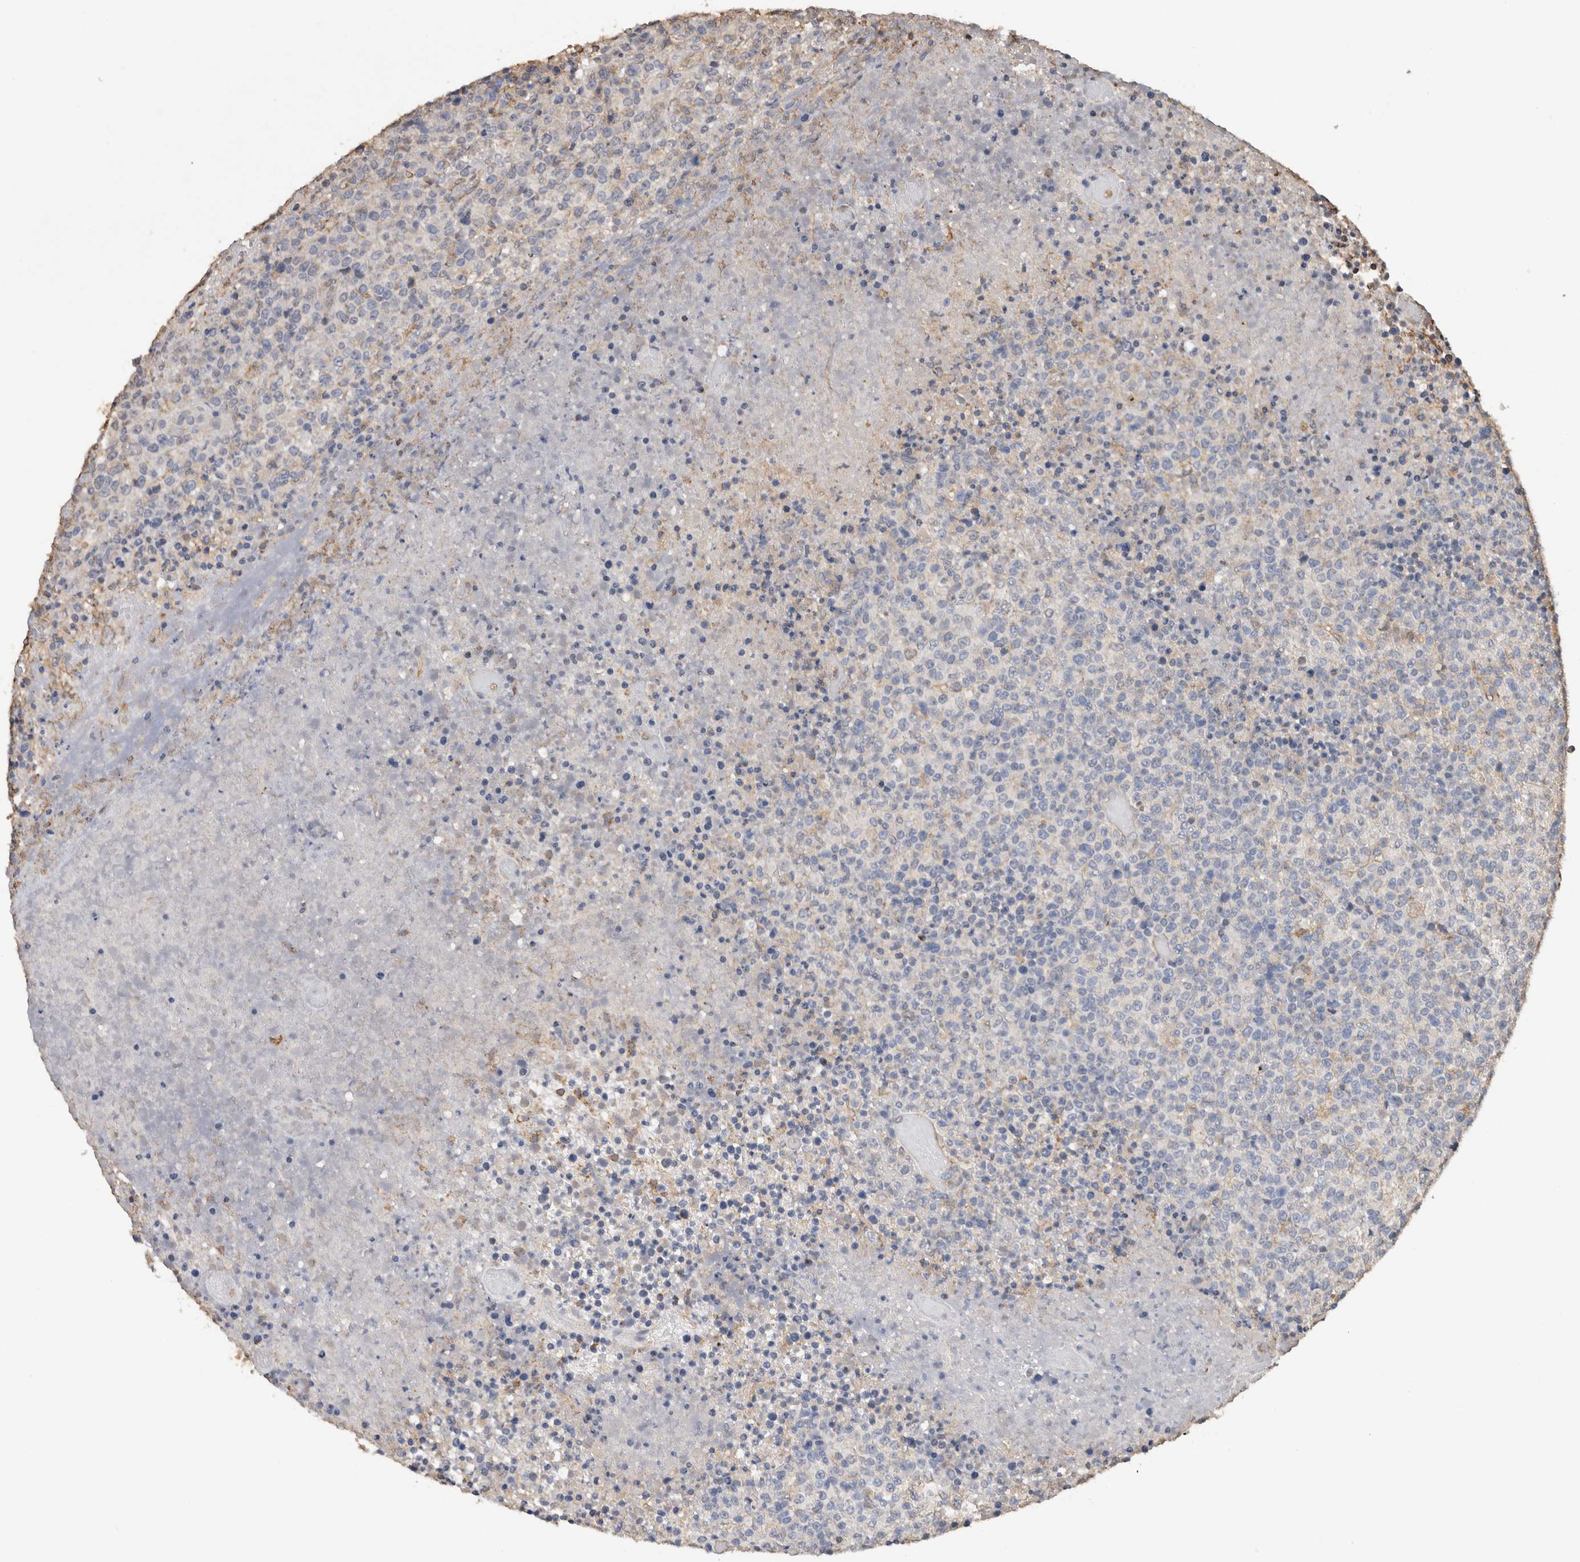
{"staining": {"intensity": "negative", "quantity": "none", "location": "none"}, "tissue": "lymphoma", "cell_type": "Tumor cells", "image_type": "cancer", "snomed": [{"axis": "morphology", "description": "Malignant lymphoma, non-Hodgkin's type, High grade"}, {"axis": "topography", "description": "Lymph node"}], "caption": "This image is of high-grade malignant lymphoma, non-Hodgkin's type stained with immunohistochemistry to label a protein in brown with the nuclei are counter-stained blue. There is no positivity in tumor cells.", "gene": "S100A10", "patient": {"sex": "male", "age": 13}}